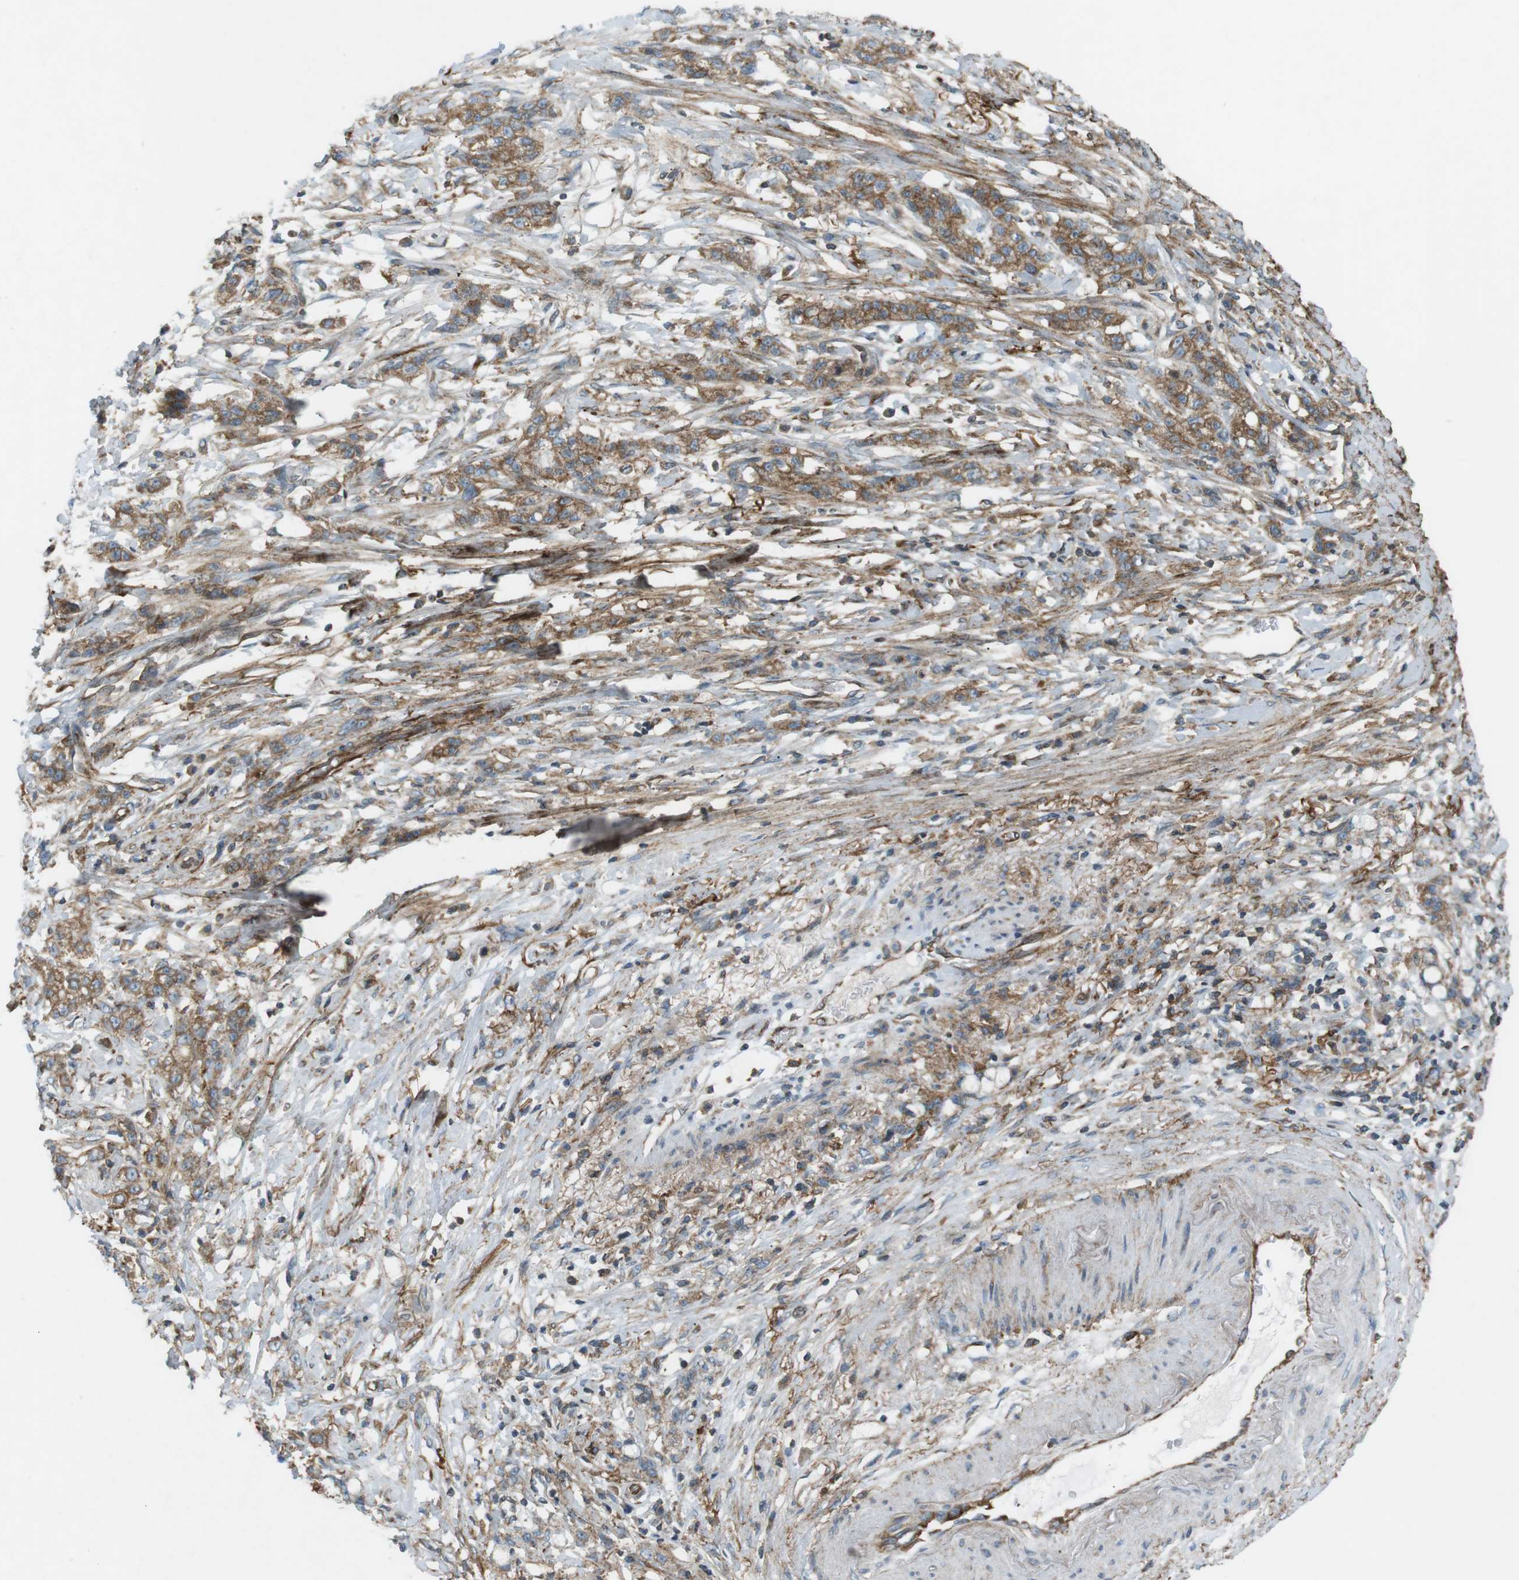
{"staining": {"intensity": "moderate", "quantity": ">75%", "location": "cytoplasmic/membranous"}, "tissue": "stomach cancer", "cell_type": "Tumor cells", "image_type": "cancer", "snomed": [{"axis": "morphology", "description": "Adenocarcinoma, NOS"}, {"axis": "topography", "description": "Stomach, lower"}], "caption": "Protein positivity by IHC shows moderate cytoplasmic/membranous expression in approximately >75% of tumor cells in stomach cancer.", "gene": "FLII", "patient": {"sex": "male", "age": 88}}